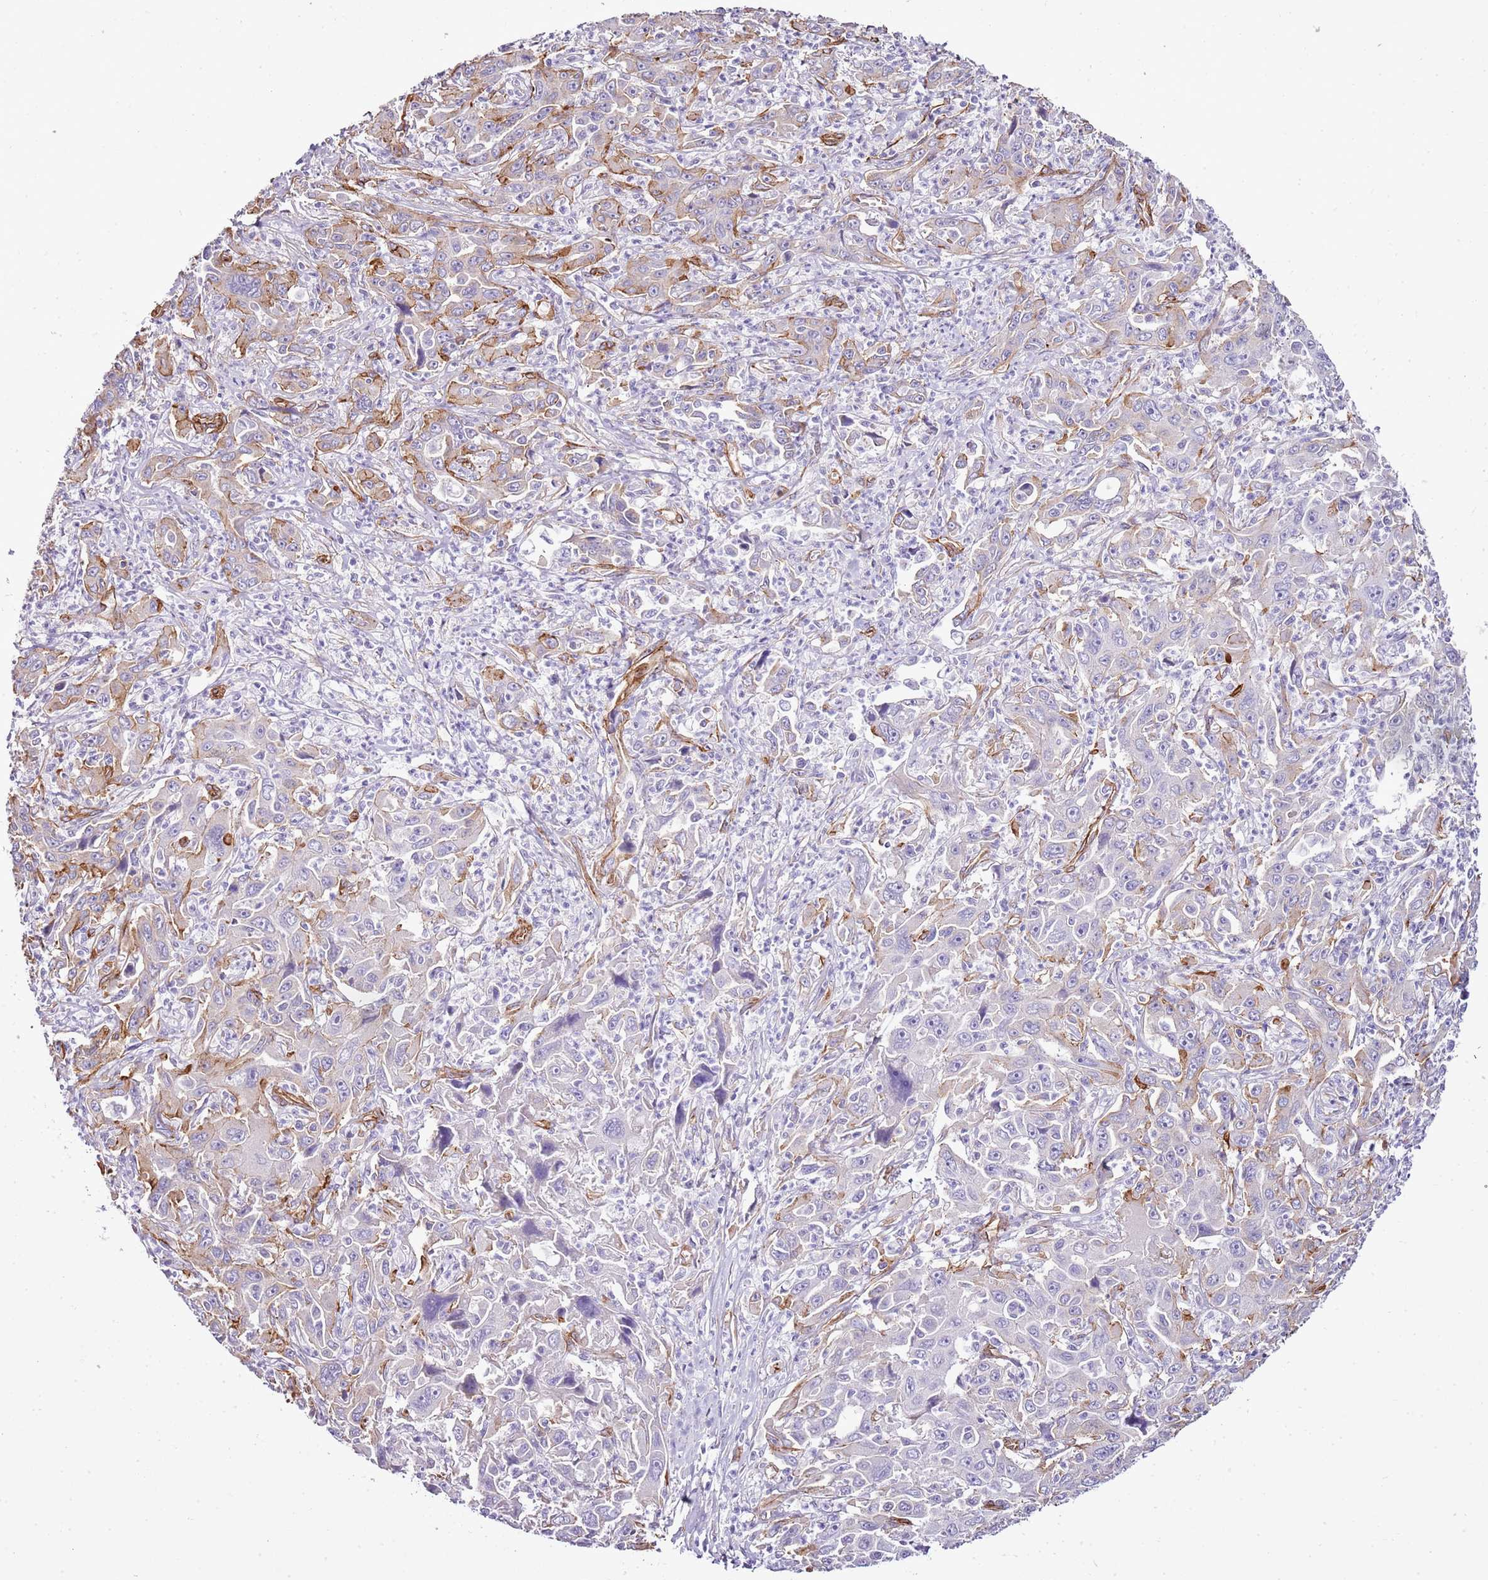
{"staining": {"intensity": "moderate", "quantity": "<25%", "location": "cytoplasmic/membranous"}, "tissue": "liver cancer", "cell_type": "Tumor cells", "image_type": "cancer", "snomed": [{"axis": "morphology", "description": "Carcinoma, Hepatocellular, NOS"}, {"axis": "topography", "description": "Liver"}], "caption": "Approximately <25% of tumor cells in liver cancer display moderate cytoplasmic/membranous protein positivity as visualized by brown immunohistochemical staining.", "gene": "CTDSPL", "patient": {"sex": "male", "age": 63}}